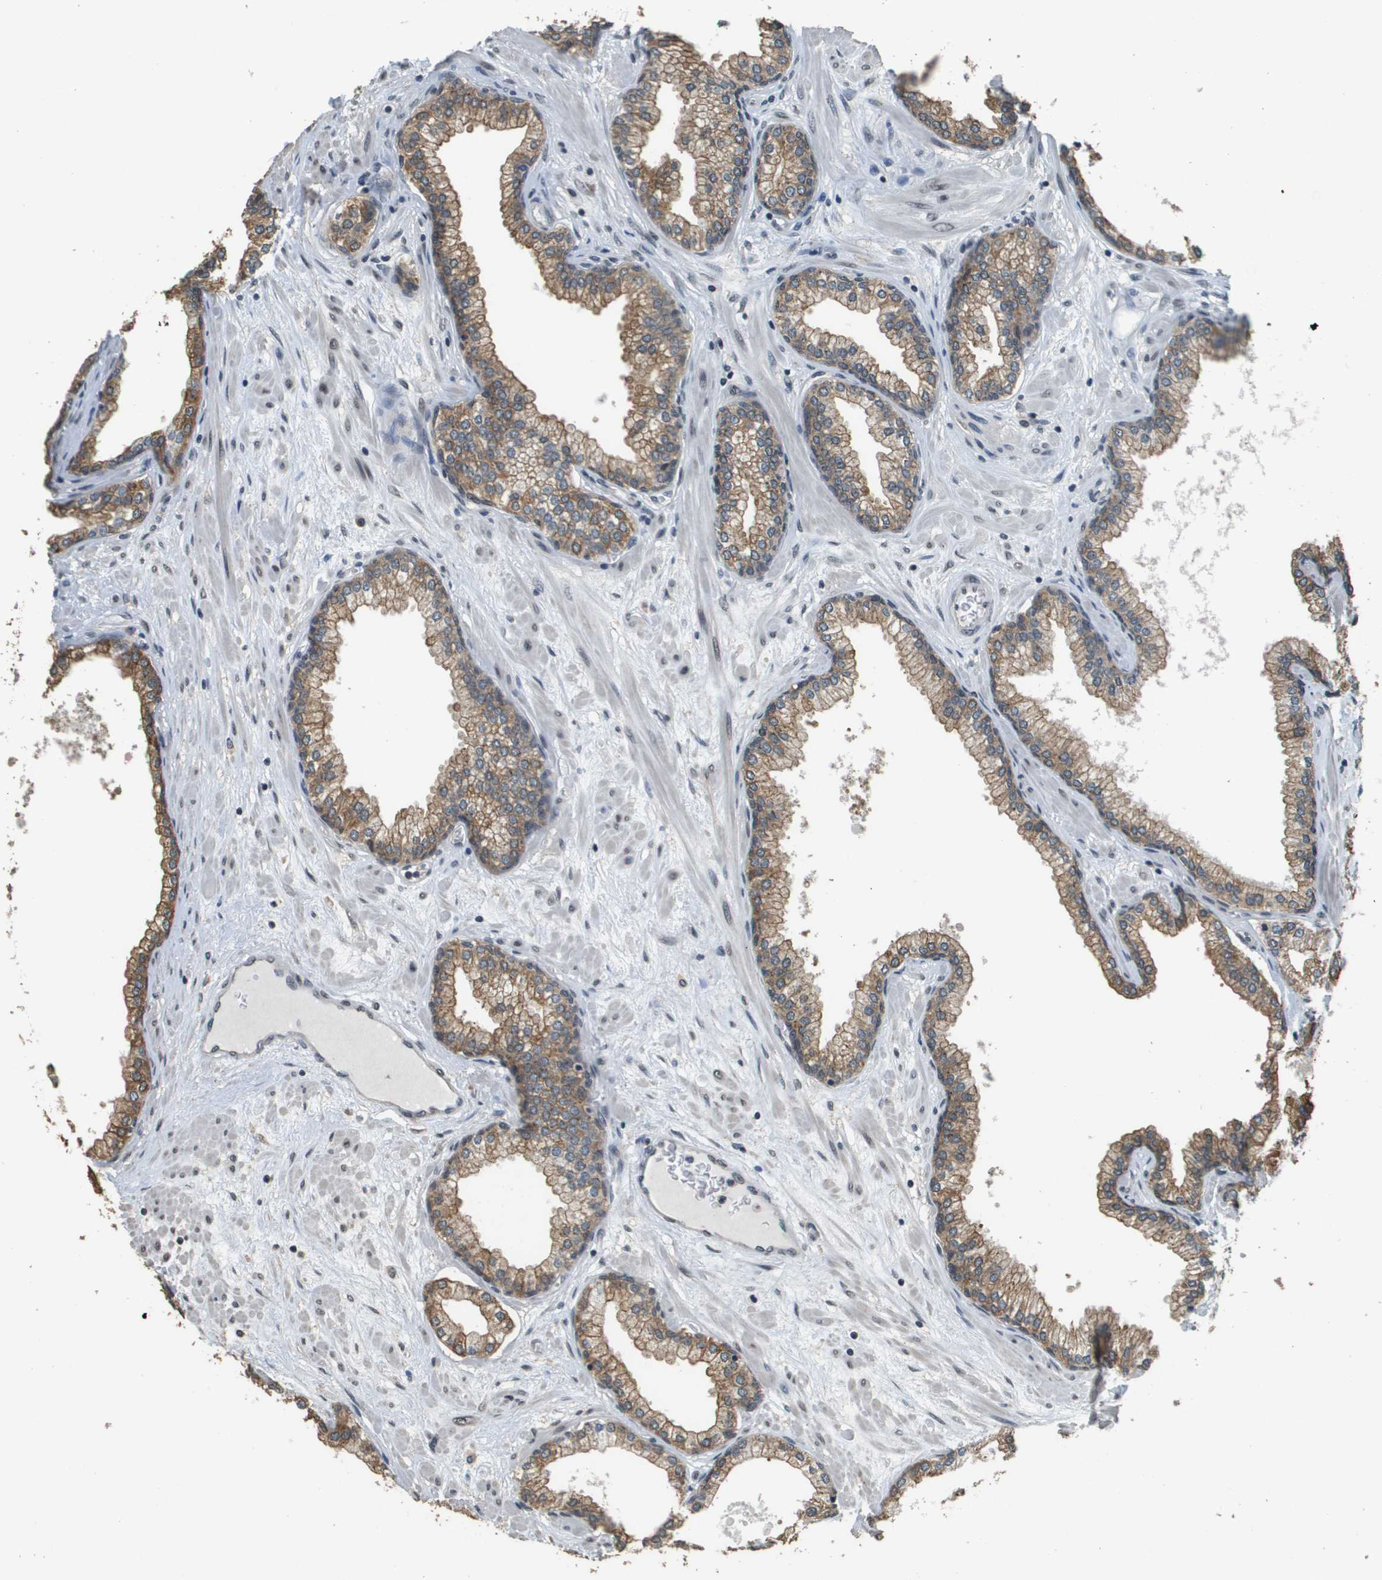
{"staining": {"intensity": "moderate", "quantity": ">75%", "location": "cytoplasmic/membranous"}, "tissue": "prostate", "cell_type": "Glandular cells", "image_type": "normal", "snomed": [{"axis": "morphology", "description": "Normal tissue, NOS"}, {"axis": "morphology", "description": "Urothelial carcinoma, Low grade"}, {"axis": "topography", "description": "Urinary bladder"}, {"axis": "topography", "description": "Prostate"}], "caption": "Brown immunohistochemical staining in benign prostate shows moderate cytoplasmic/membranous positivity in approximately >75% of glandular cells.", "gene": "FANCC", "patient": {"sex": "male", "age": 60}}